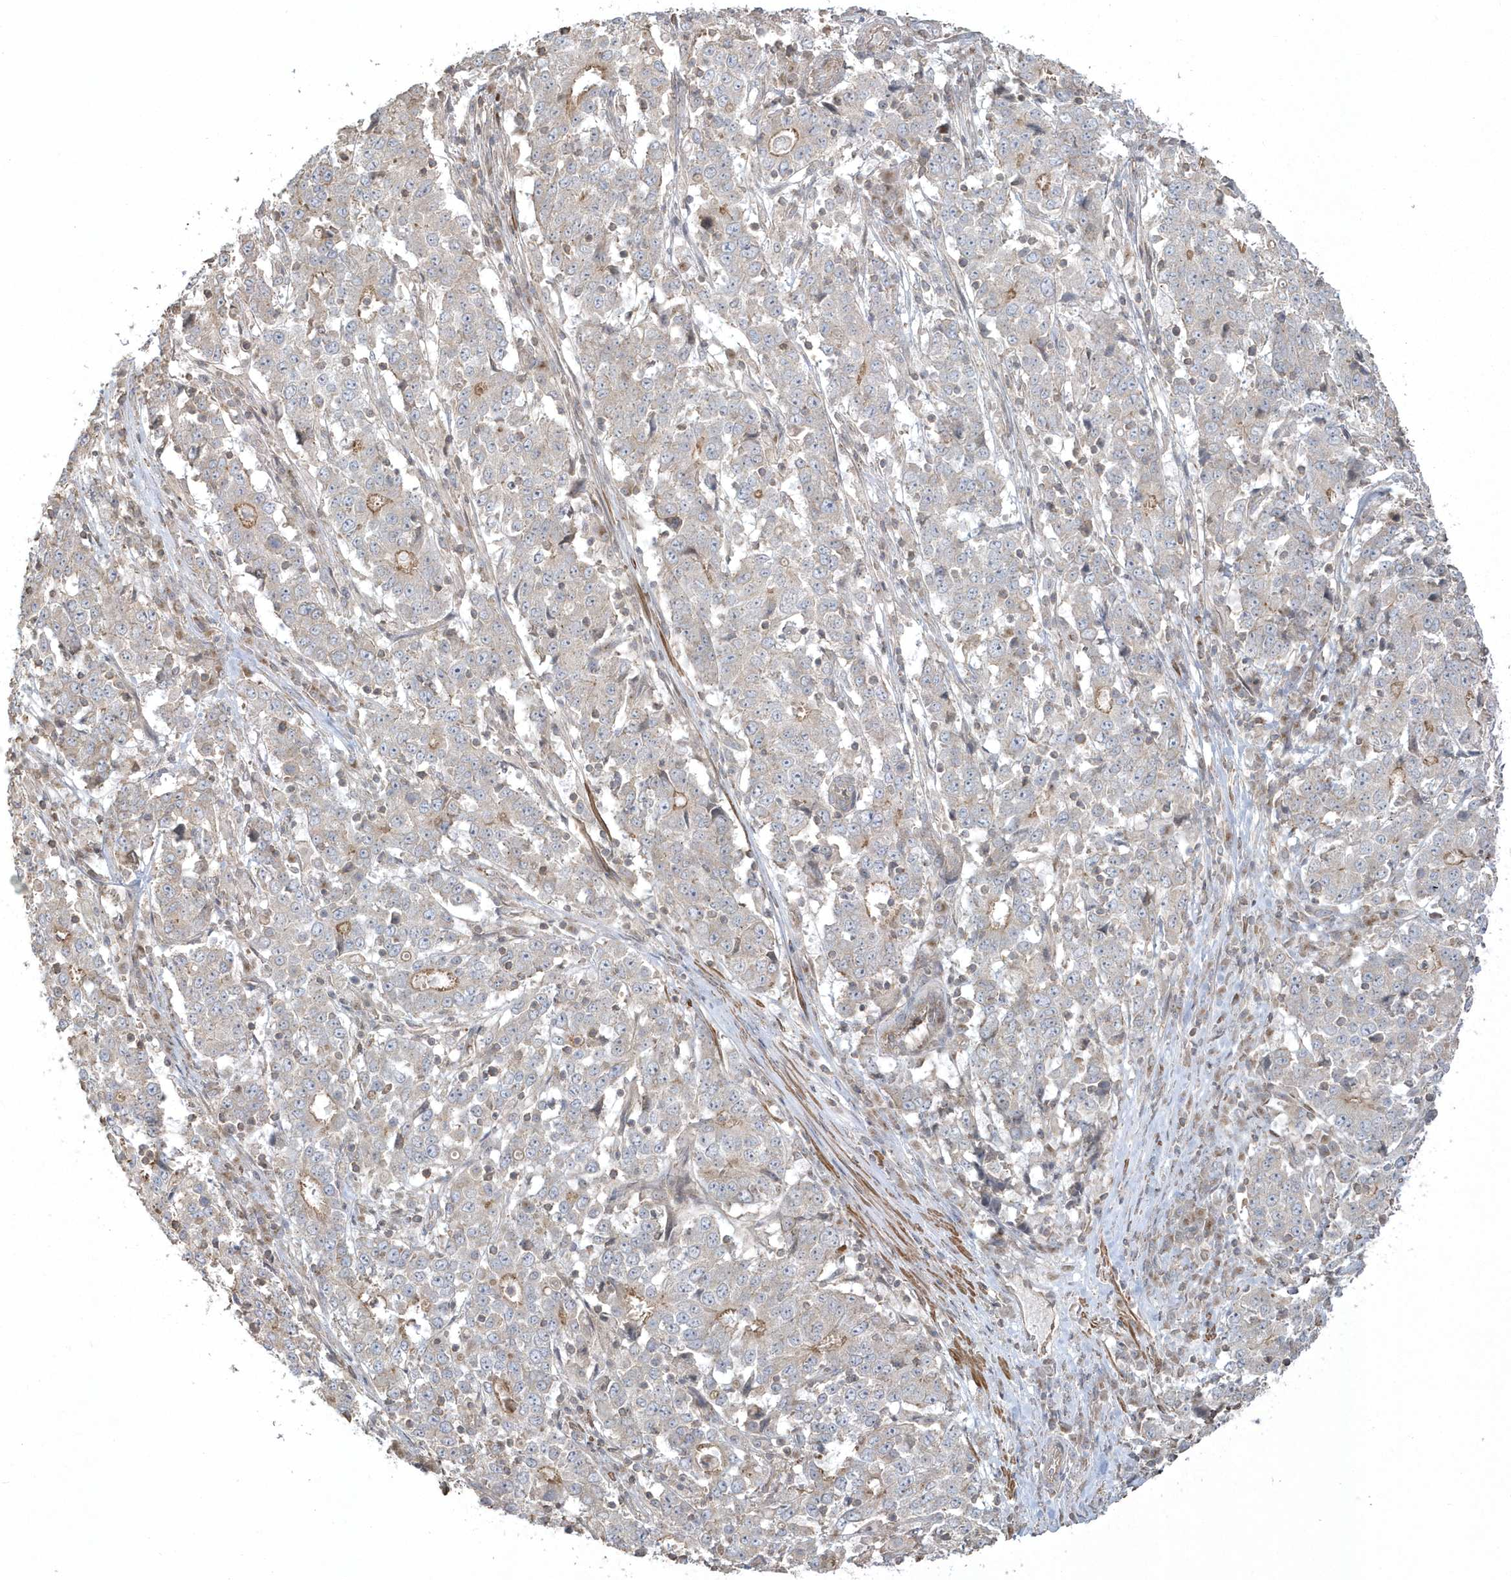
{"staining": {"intensity": "weak", "quantity": "<25%", "location": "cytoplasmic/membranous"}, "tissue": "stomach cancer", "cell_type": "Tumor cells", "image_type": "cancer", "snomed": [{"axis": "morphology", "description": "Adenocarcinoma, NOS"}, {"axis": "topography", "description": "Stomach"}], "caption": "Stomach adenocarcinoma was stained to show a protein in brown. There is no significant expression in tumor cells.", "gene": "ARMC8", "patient": {"sex": "male", "age": 59}}